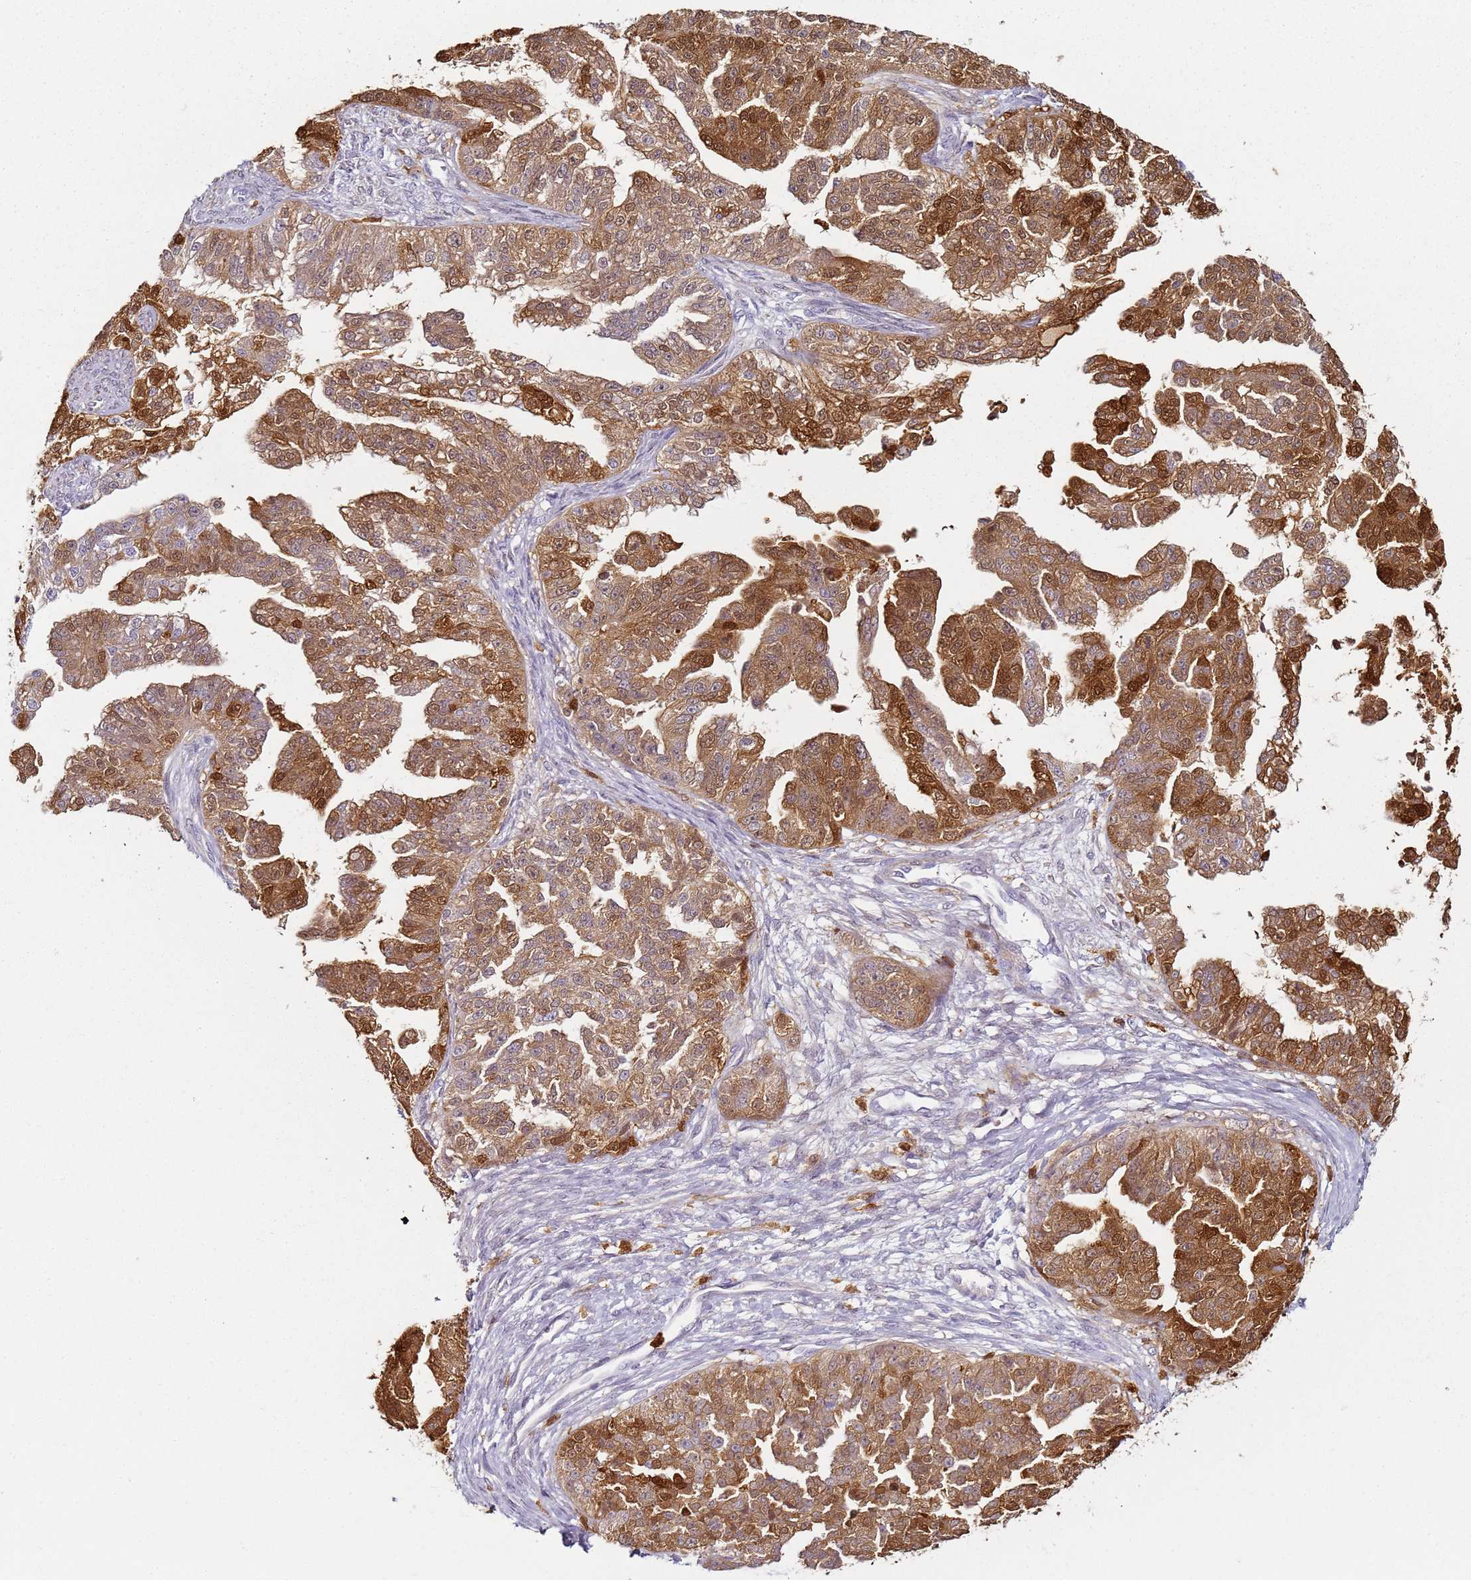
{"staining": {"intensity": "moderate", "quantity": ">75%", "location": "cytoplasmic/membranous,nuclear"}, "tissue": "ovarian cancer", "cell_type": "Tumor cells", "image_type": "cancer", "snomed": [{"axis": "morphology", "description": "Cystadenocarcinoma, serous, NOS"}, {"axis": "topography", "description": "Ovary"}], "caption": "DAB (3,3'-diaminobenzidine) immunohistochemical staining of ovarian cancer displays moderate cytoplasmic/membranous and nuclear protein positivity in about >75% of tumor cells.", "gene": "S100A4", "patient": {"sex": "female", "age": 58}}